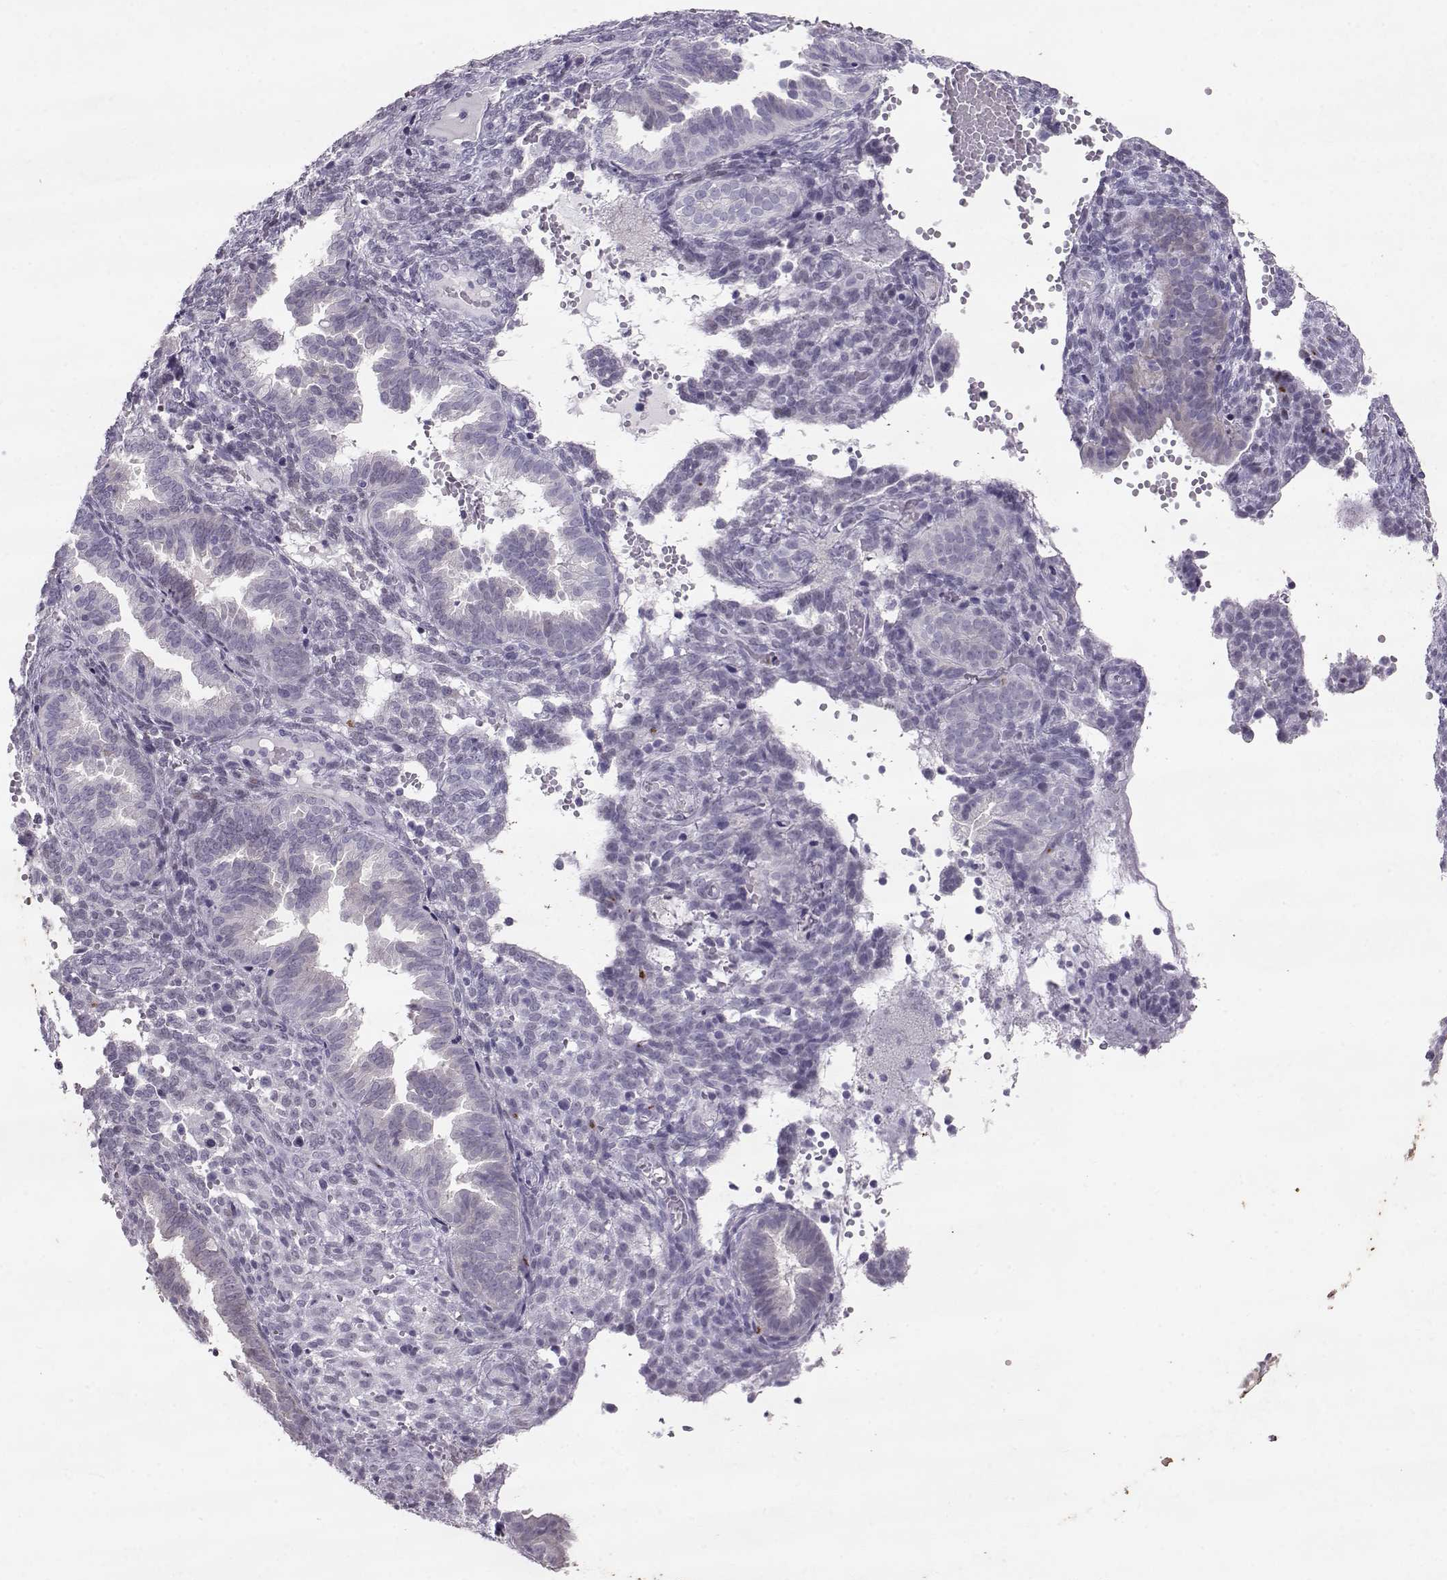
{"staining": {"intensity": "negative", "quantity": "none", "location": "none"}, "tissue": "endometrium", "cell_type": "Cells in endometrial stroma", "image_type": "normal", "snomed": [{"axis": "morphology", "description": "Normal tissue, NOS"}, {"axis": "topography", "description": "Endometrium"}], "caption": "This is a image of immunohistochemistry staining of unremarkable endometrium, which shows no staining in cells in endometrial stroma. (DAB (3,3'-diaminobenzidine) immunohistochemistry, high magnification).", "gene": "RD3", "patient": {"sex": "female", "age": 42}}